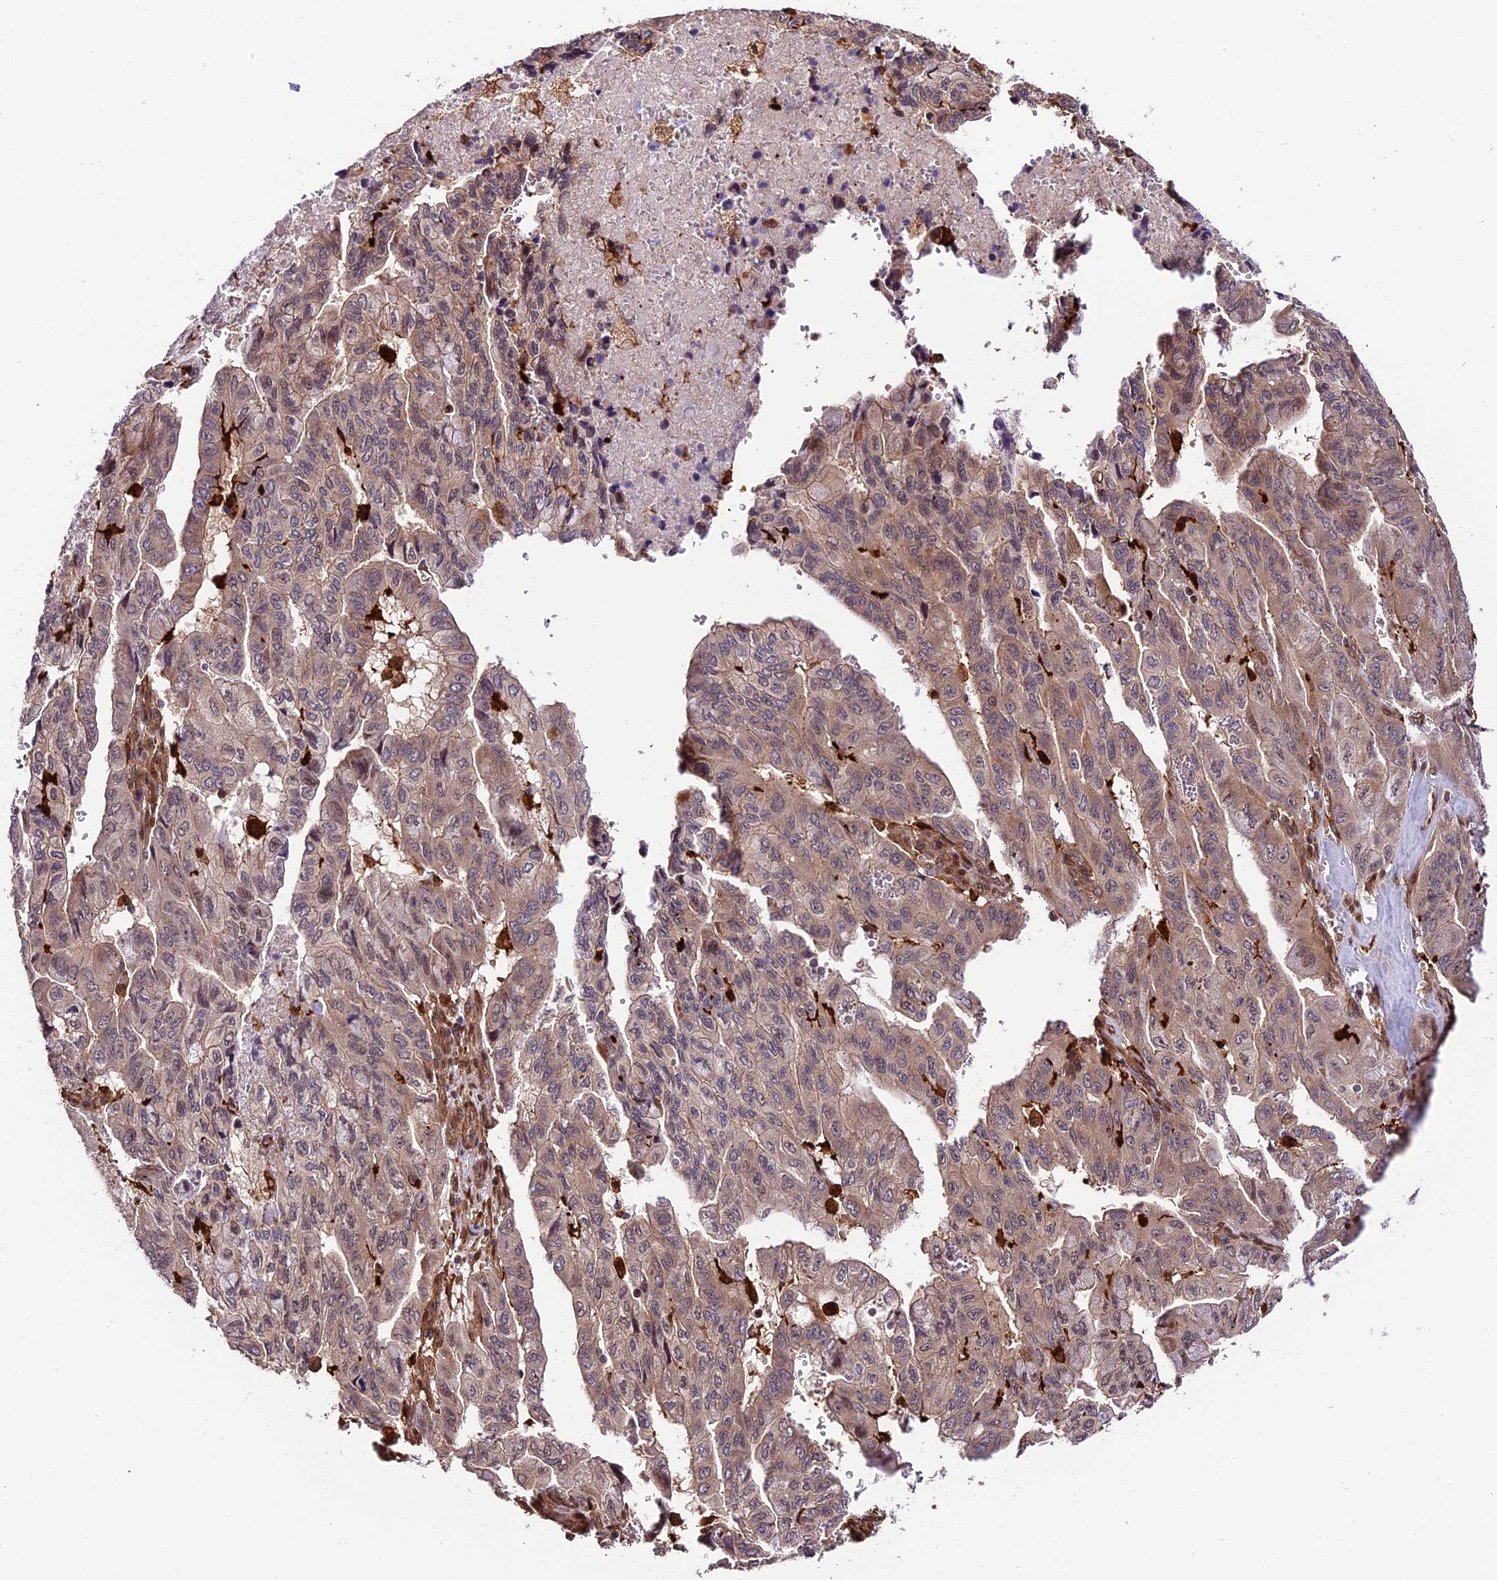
{"staining": {"intensity": "weak", "quantity": "<25%", "location": "cytoplasmic/membranous"}, "tissue": "pancreatic cancer", "cell_type": "Tumor cells", "image_type": "cancer", "snomed": [{"axis": "morphology", "description": "Adenocarcinoma, NOS"}, {"axis": "topography", "description": "Pancreas"}], "caption": "Tumor cells are negative for protein expression in human pancreatic cancer.", "gene": "HERPUD1", "patient": {"sex": "male", "age": 51}}